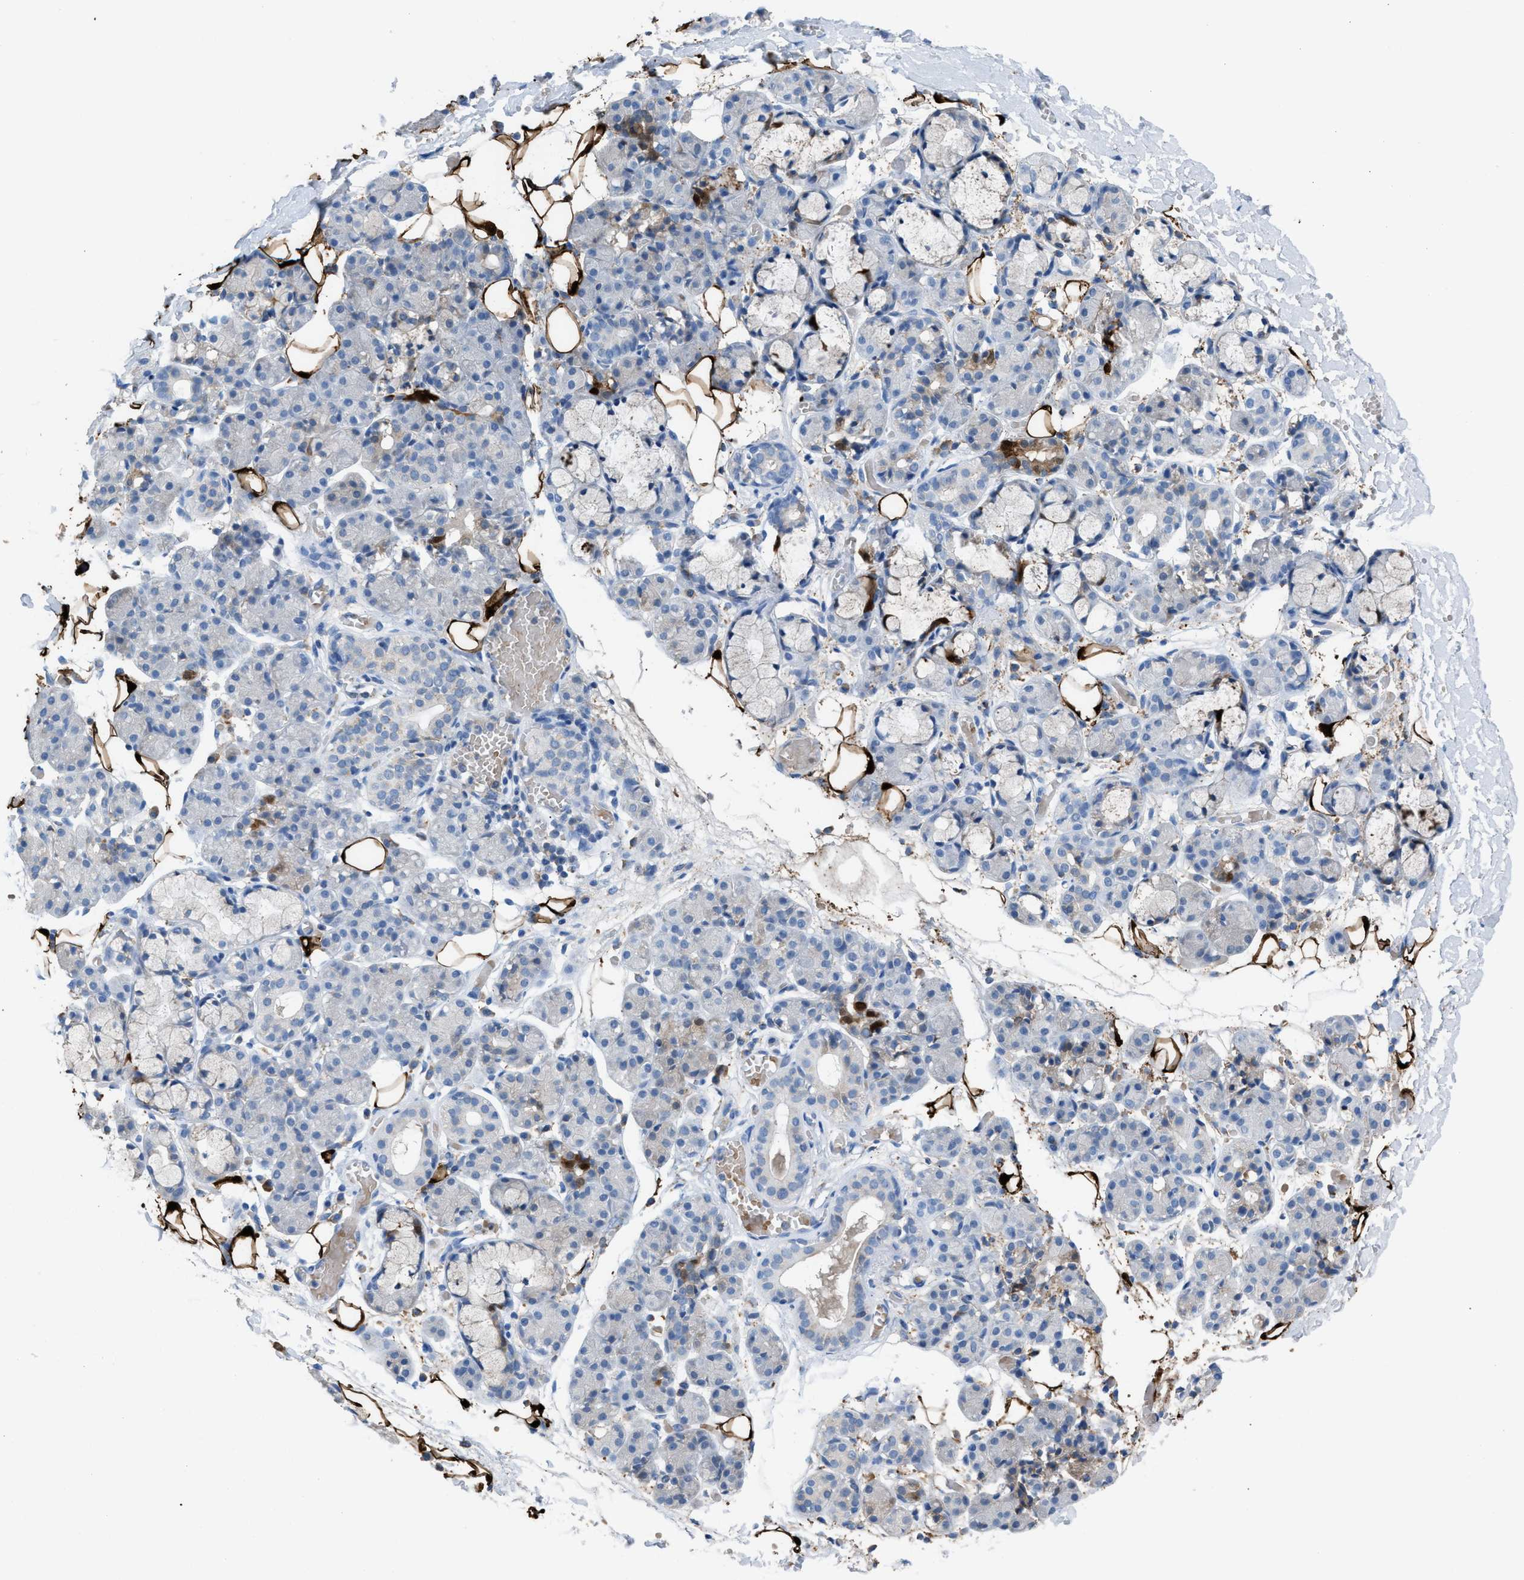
{"staining": {"intensity": "strong", "quantity": "<25%", "location": "cytoplasmic/membranous"}, "tissue": "salivary gland", "cell_type": "Glandular cells", "image_type": "normal", "snomed": [{"axis": "morphology", "description": "Normal tissue, NOS"}, {"axis": "topography", "description": "Salivary gland"}], "caption": "This photomicrograph demonstrates IHC staining of unremarkable human salivary gland, with medium strong cytoplasmic/membranous positivity in about <25% of glandular cells.", "gene": "CA3", "patient": {"sex": "male", "age": 63}}